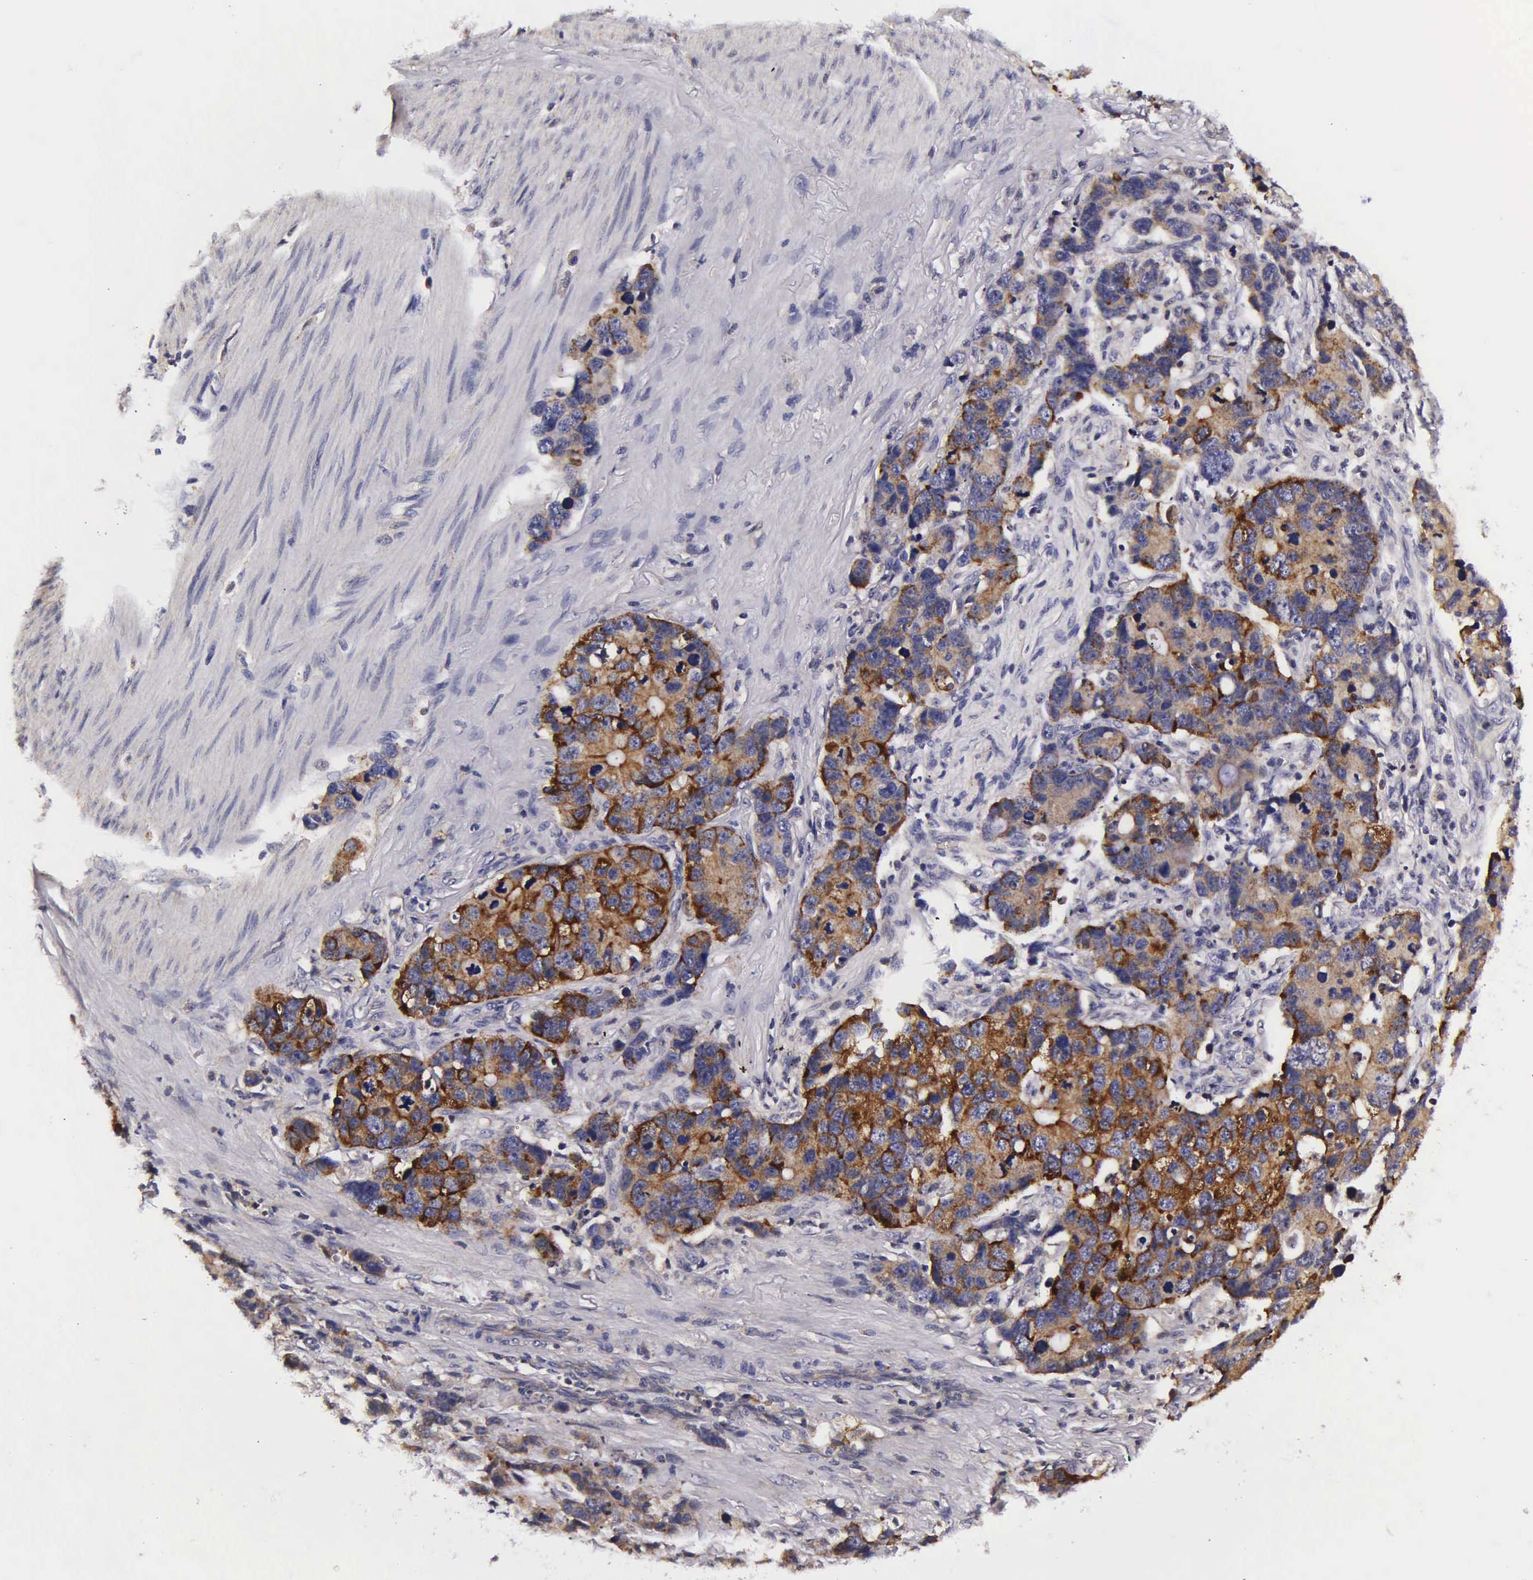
{"staining": {"intensity": "moderate", "quantity": "25%-75%", "location": "cytoplasmic/membranous"}, "tissue": "stomach cancer", "cell_type": "Tumor cells", "image_type": "cancer", "snomed": [{"axis": "morphology", "description": "Adenocarcinoma, NOS"}, {"axis": "topography", "description": "Stomach, upper"}], "caption": "A micrograph of adenocarcinoma (stomach) stained for a protein demonstrates moderate cytoplasmic/membranous brown staining in tumor cells. The protein is shown in brown color, while the nuclei are stained blue.", "gene": "PSMA3", "patient": {"sex": "male", "age": 71}}